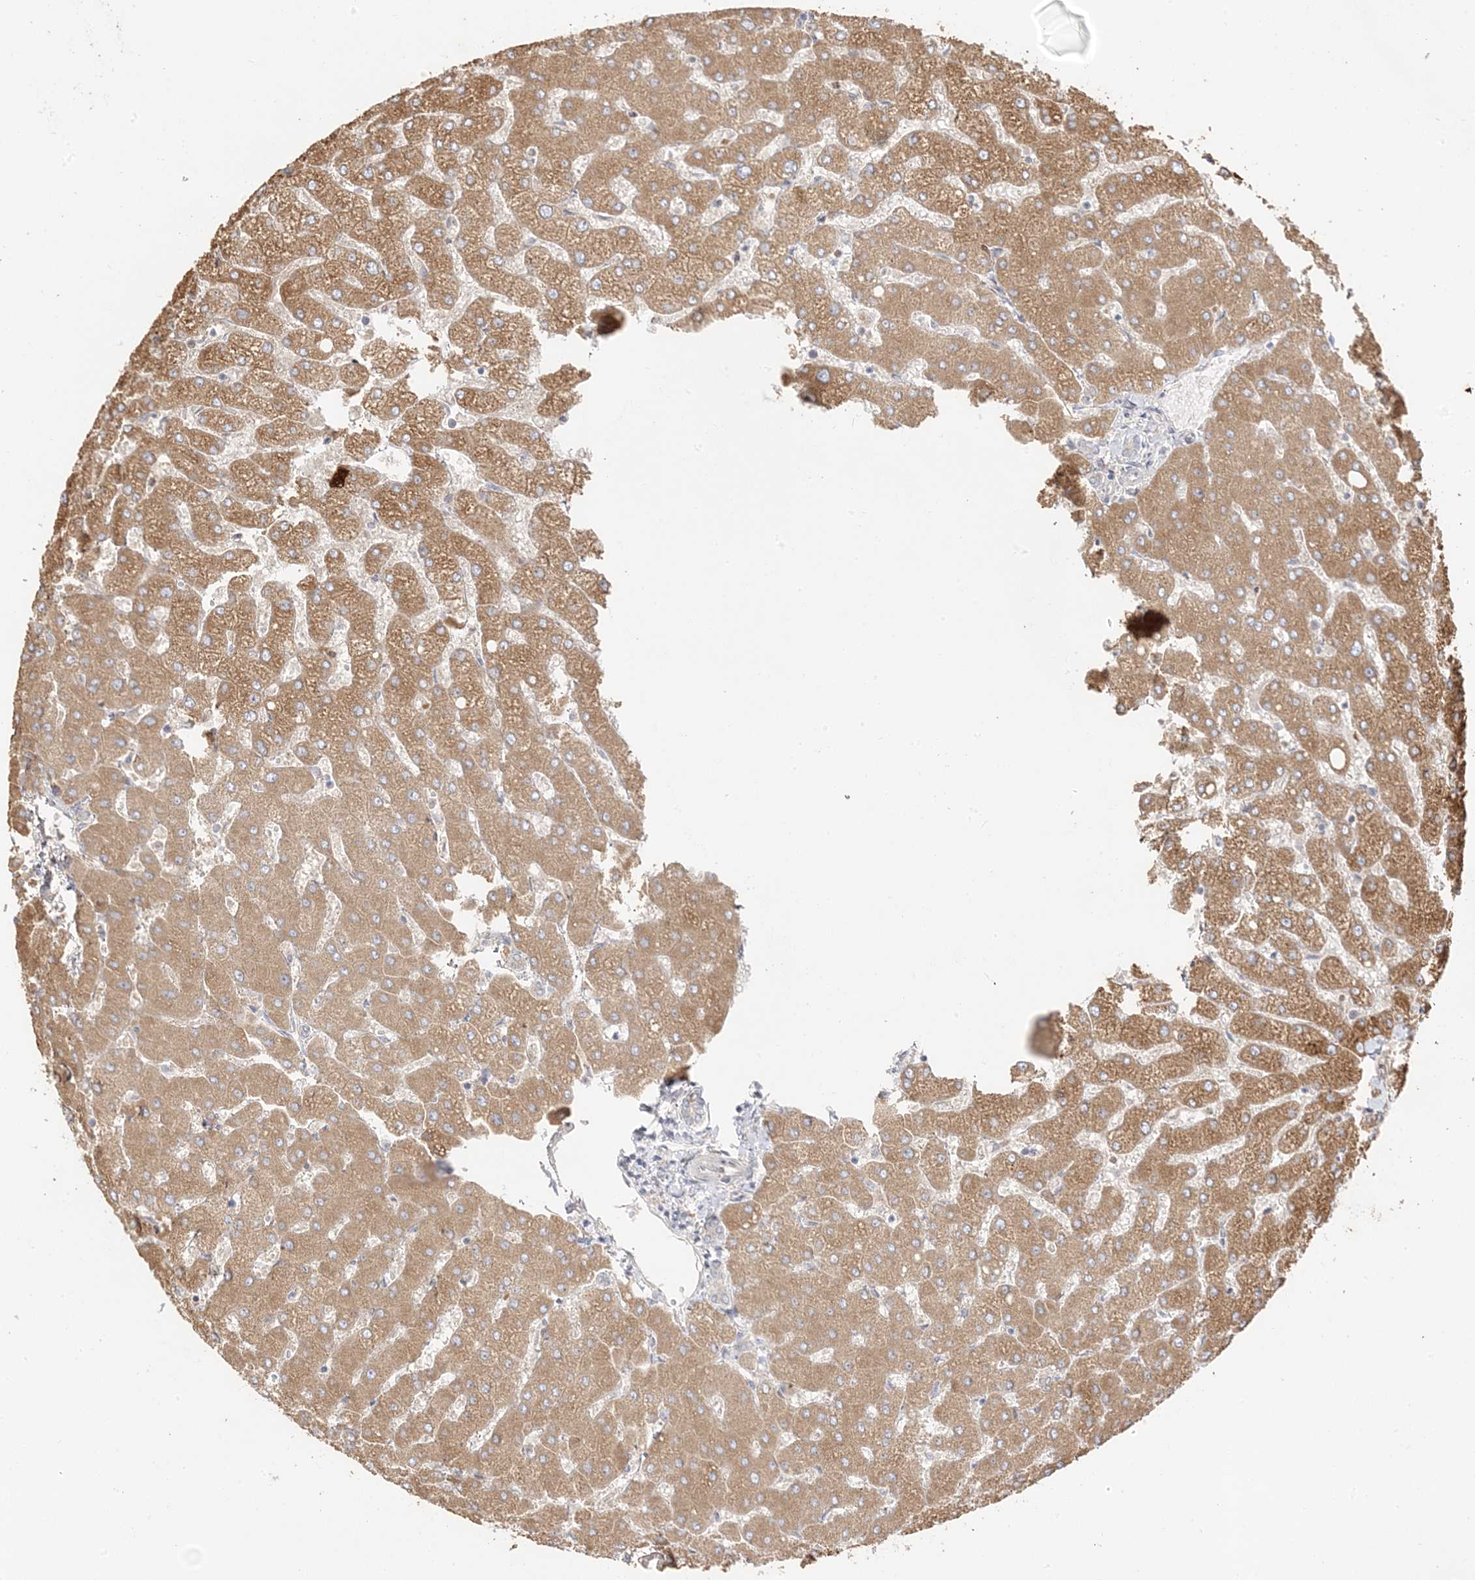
{"staining": {"intensity": "negative", "quantity": "none", "location": "none"}, "tissue": "liver", "cell_type": "Cholangiocytes", "image_type": "normal", "snomed": [{"axis": "morphology", "description": "Normal tissue, NOS"}, {"axis": "topography", "description": "Liver"}], "caption": "Immunohistochemistry (IHC) photomicrograph of unremarkable human liver stained for a protein (brown), which shows no expression in cholangiocytes. The staining is performed using DAB (3,3'-diaminobenzidine) brown chromogen with nuclei counter-stained in using hematoxylin.", "gene": "TRANK1", "patient": {"sex": "female", "age": 54}}